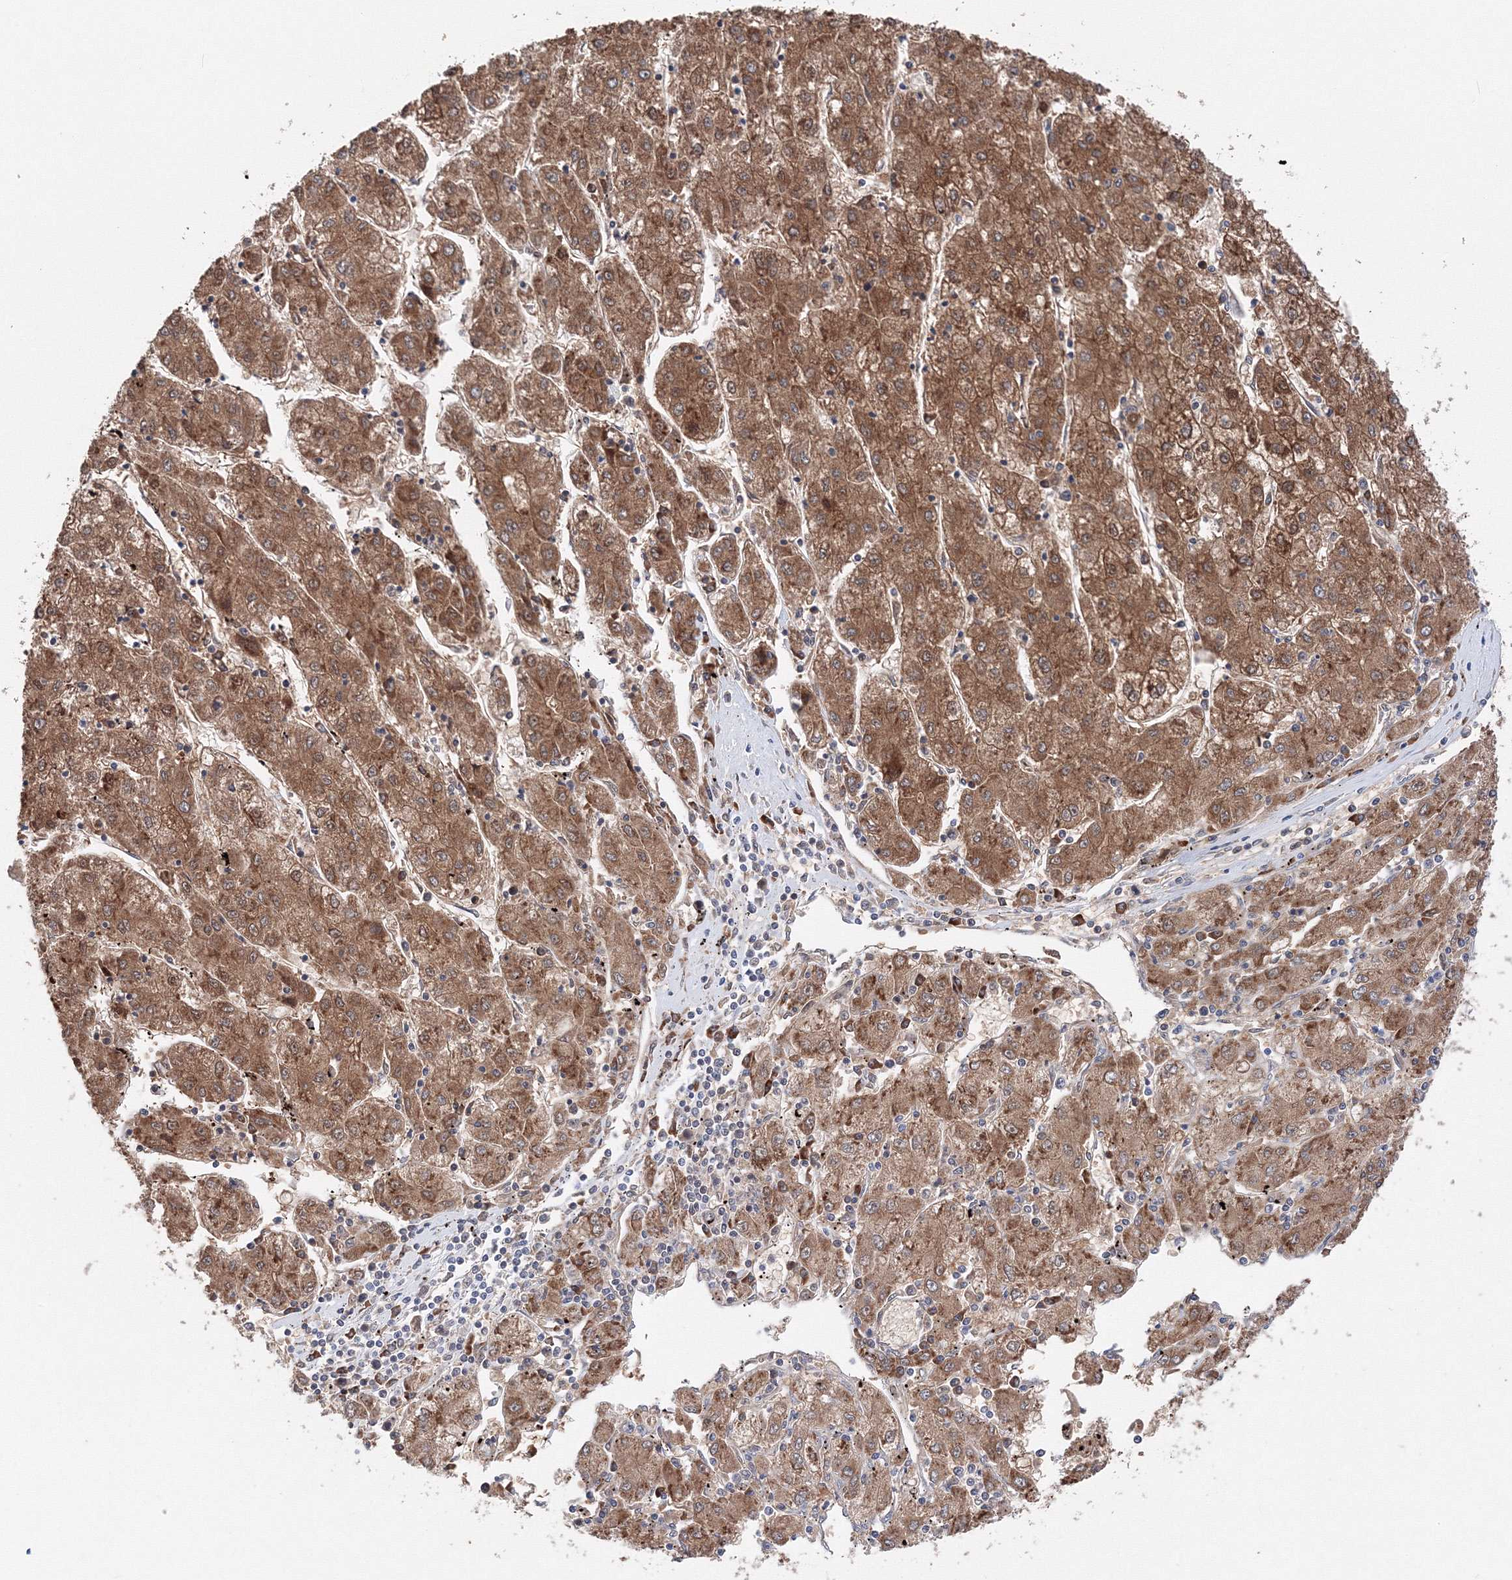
{"staining": {"intensity": "moderate", "quantity": ">75%", "location": "cytoplasmic/membranous"}, "tissue": "liver cancer", "cell_type": "Tumor cells", "image_type": "cancer", "snomed": [{"axis": "morphology", "description": "Carcinoma, Hepatocellular, NOS"}, {"axis": "topography", "description": "Liver"}], "caption": "A brown stain labels moderate cytoplasmic/membranous staining of a protein in liver cancer (hepatocellular carcinoma) tumor cells. (Brightfield microscopy of DAB IHC at high magnification).", "gene": "DIS3L2", "patient": {"sex": "male", "age": 72}}